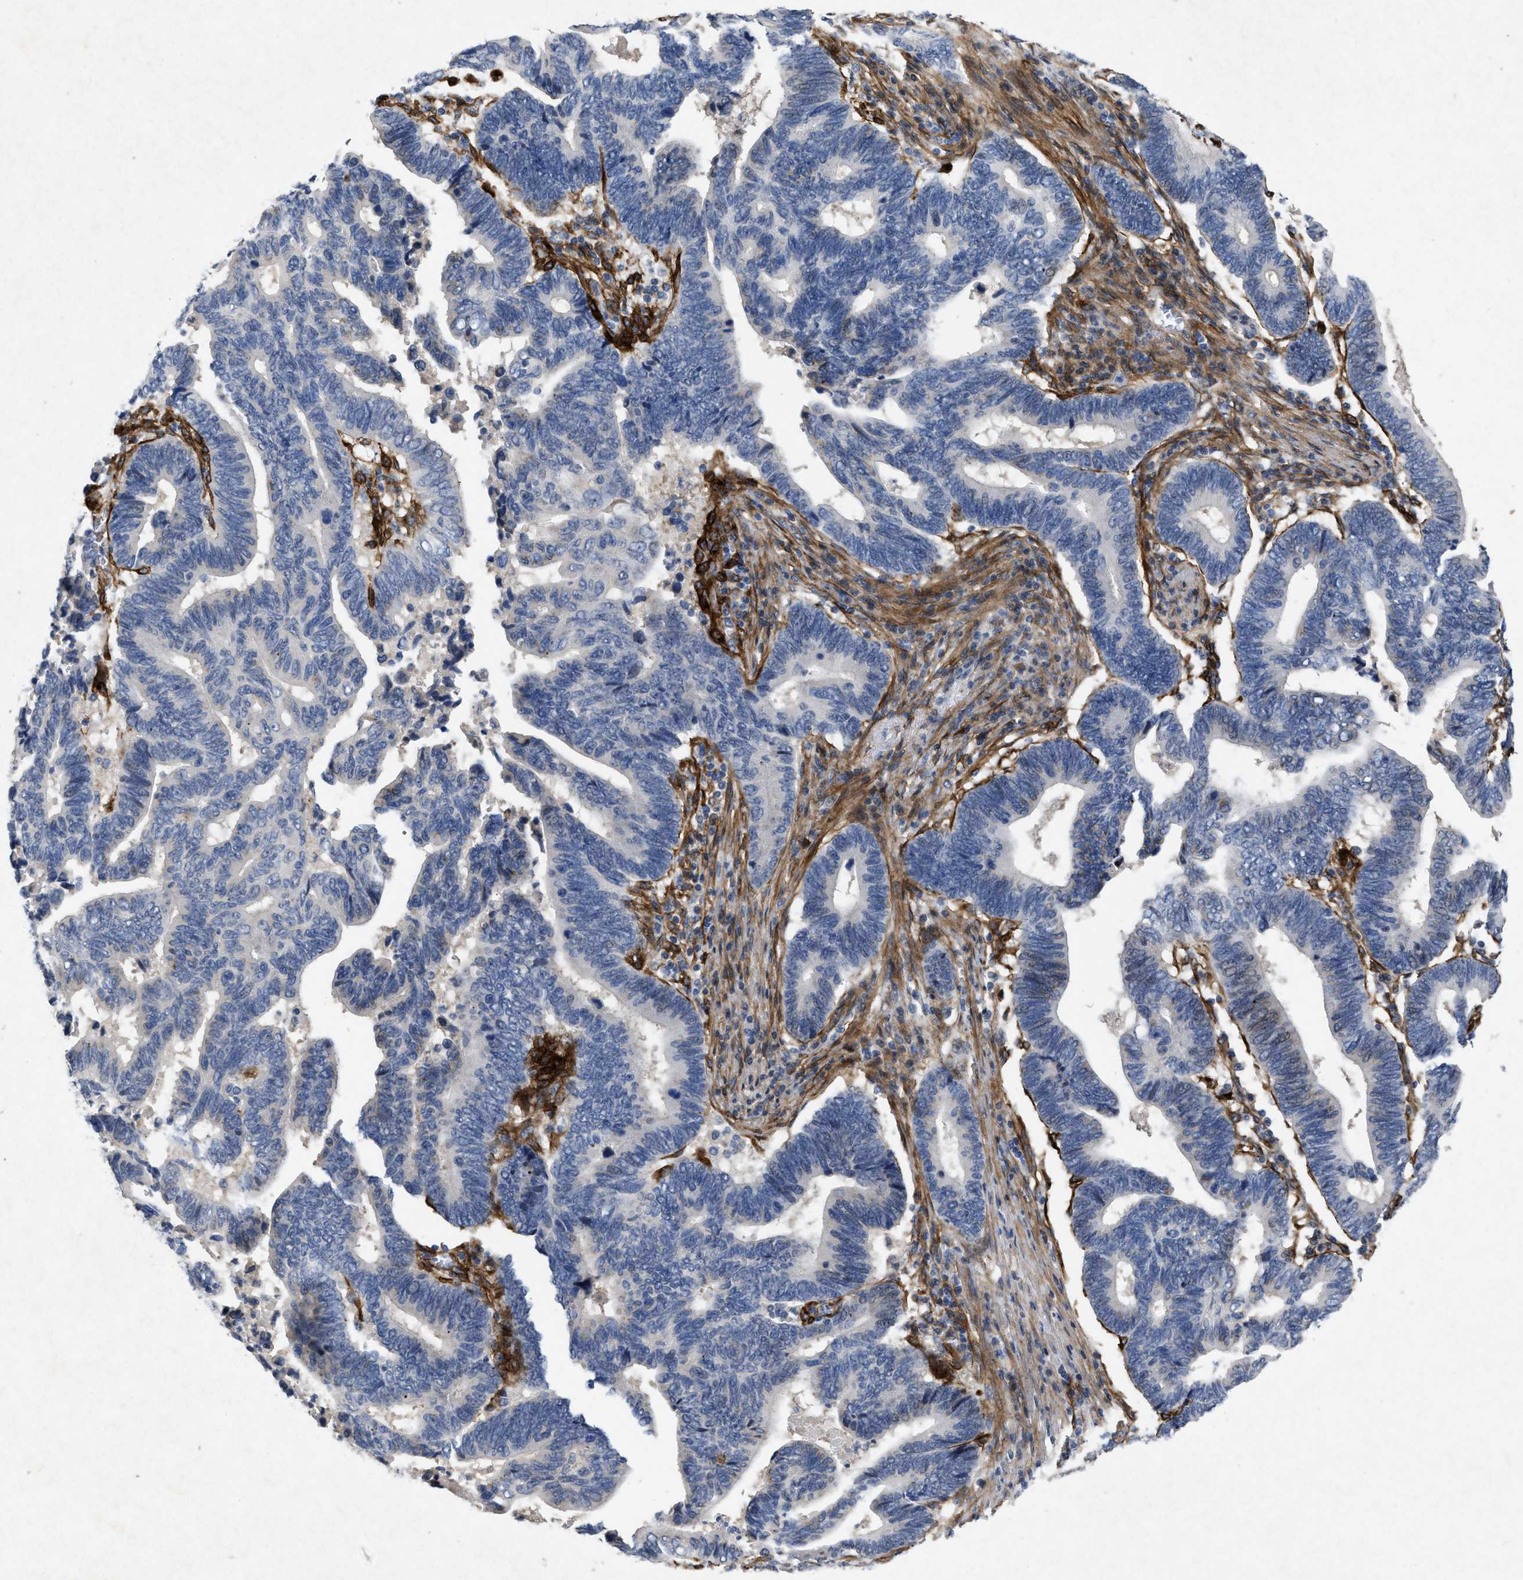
{"staining": {"intensity": "negative", "quantity": "none", "location": "none"}, "tissue": "pancreatic cancer", "cell_type": "Tumor cells", "image_type": "cancer", "snomed": [{"axis": "morphology", "description": "Adenocarcinoma, NOS"}, {"axis": "topography", "description": "Pancreas"}], "caption": "DAB immunohistochemical staining of pancreatic cancer shows no significant positivity in tumor cells. Brightfield microscopy of immunohistochemistry (IHC) stained with DAB (3,3'-diaminobenzidine) (brown) and hematoxylin (blue), captured at high magnification.", "gene": "PDGFRA", "patient": {"sex": "female", "age": 70}}